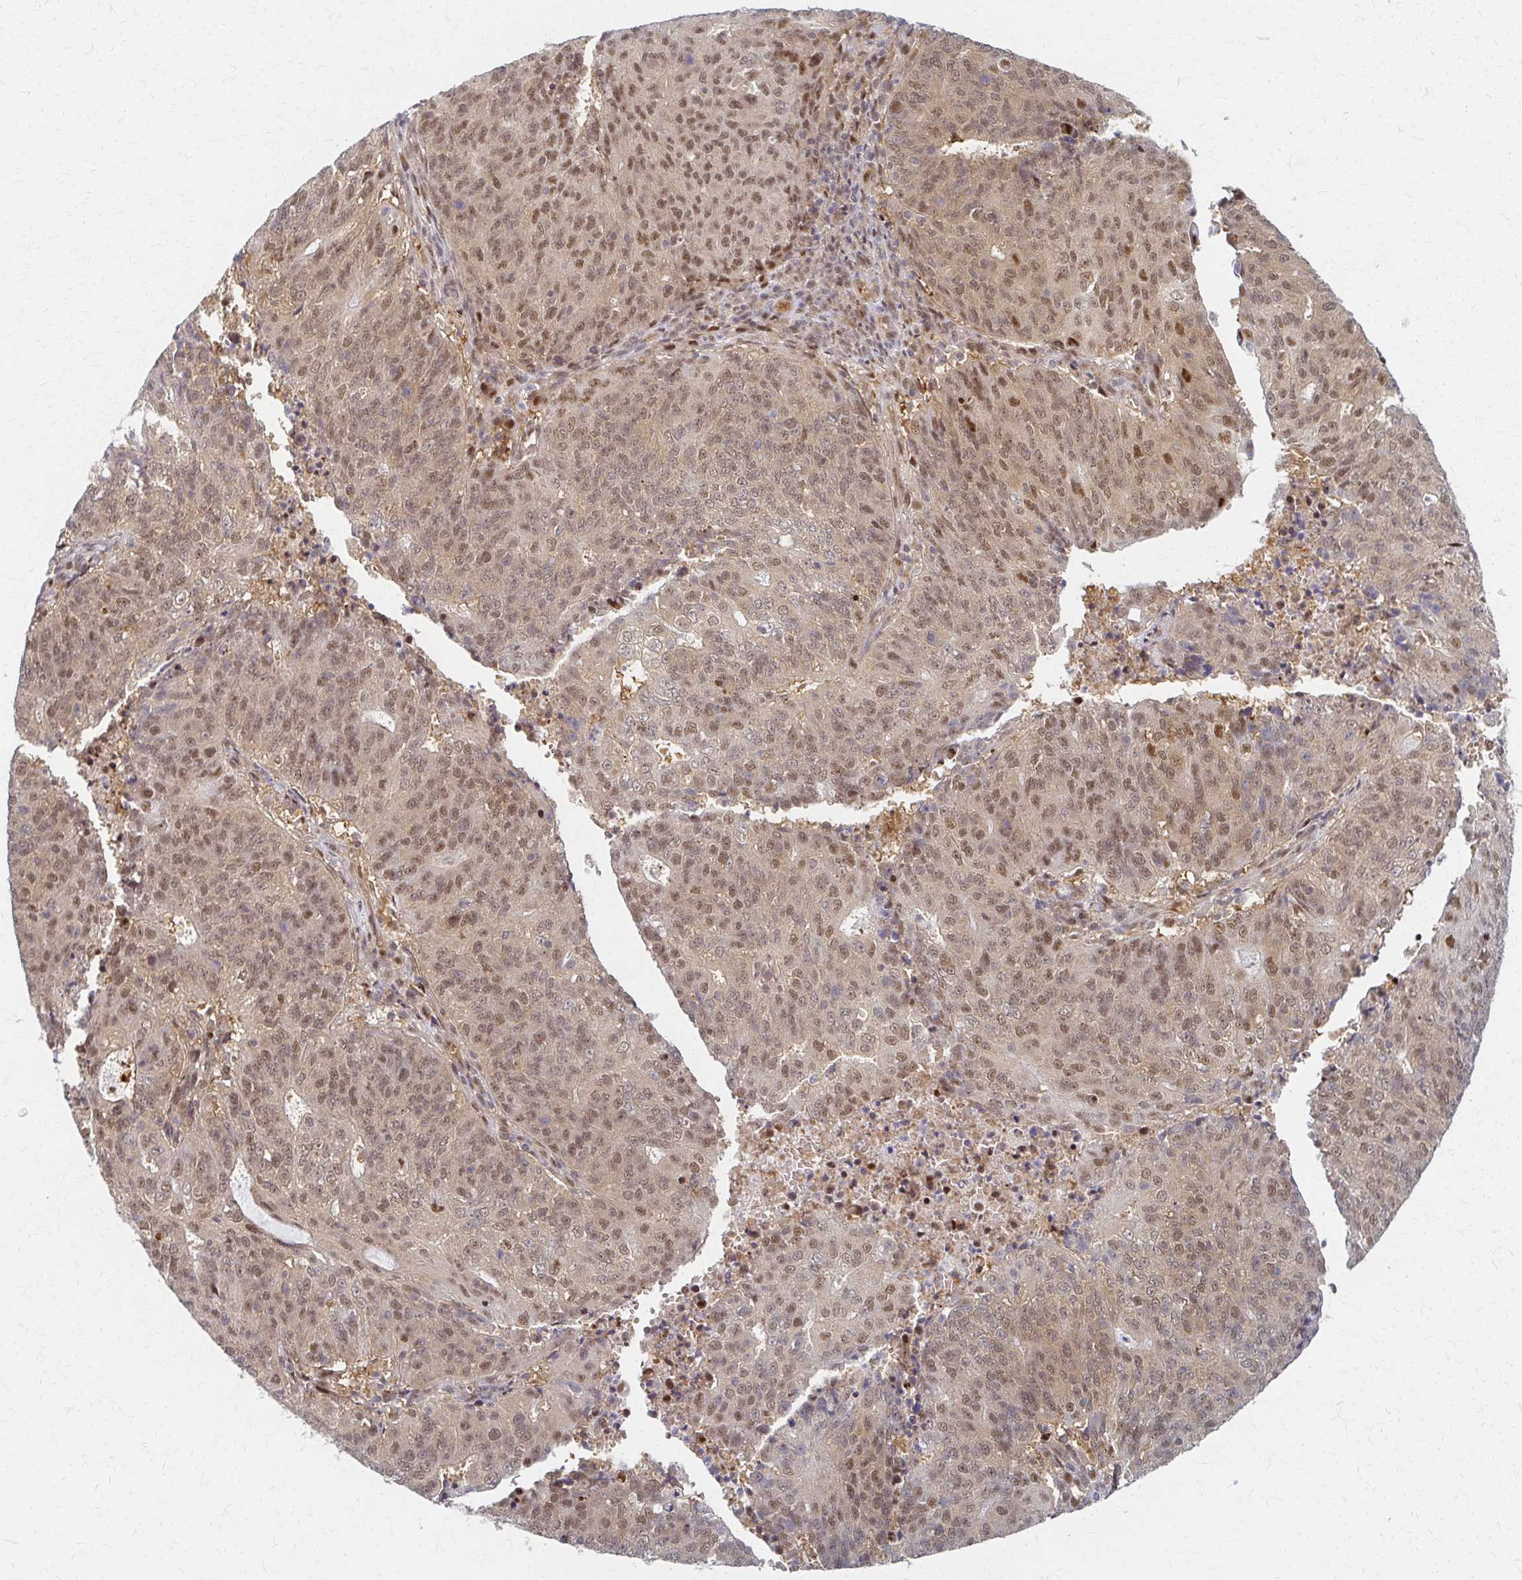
{"staining": {"intensity": "moderate", "quantity": ">75%", "location": "nuclear"}, "tissue": "endometrial cancer", "cell_type": "Tumor cells", "image_type": "cancer", "snomed": [{"axis": "morphology", "description": "Adenocarcinoma, NOS"}, {"axis": "topography", "description": "Endometrium"}], "caption": "Endometrial adenocarcinoma stained with a brown dye displays moderate nuclear positive positivity in approximately >75% of tumor cells.", "gene": "PSMD7", "patient": {"sex": "female", "age": 82}}